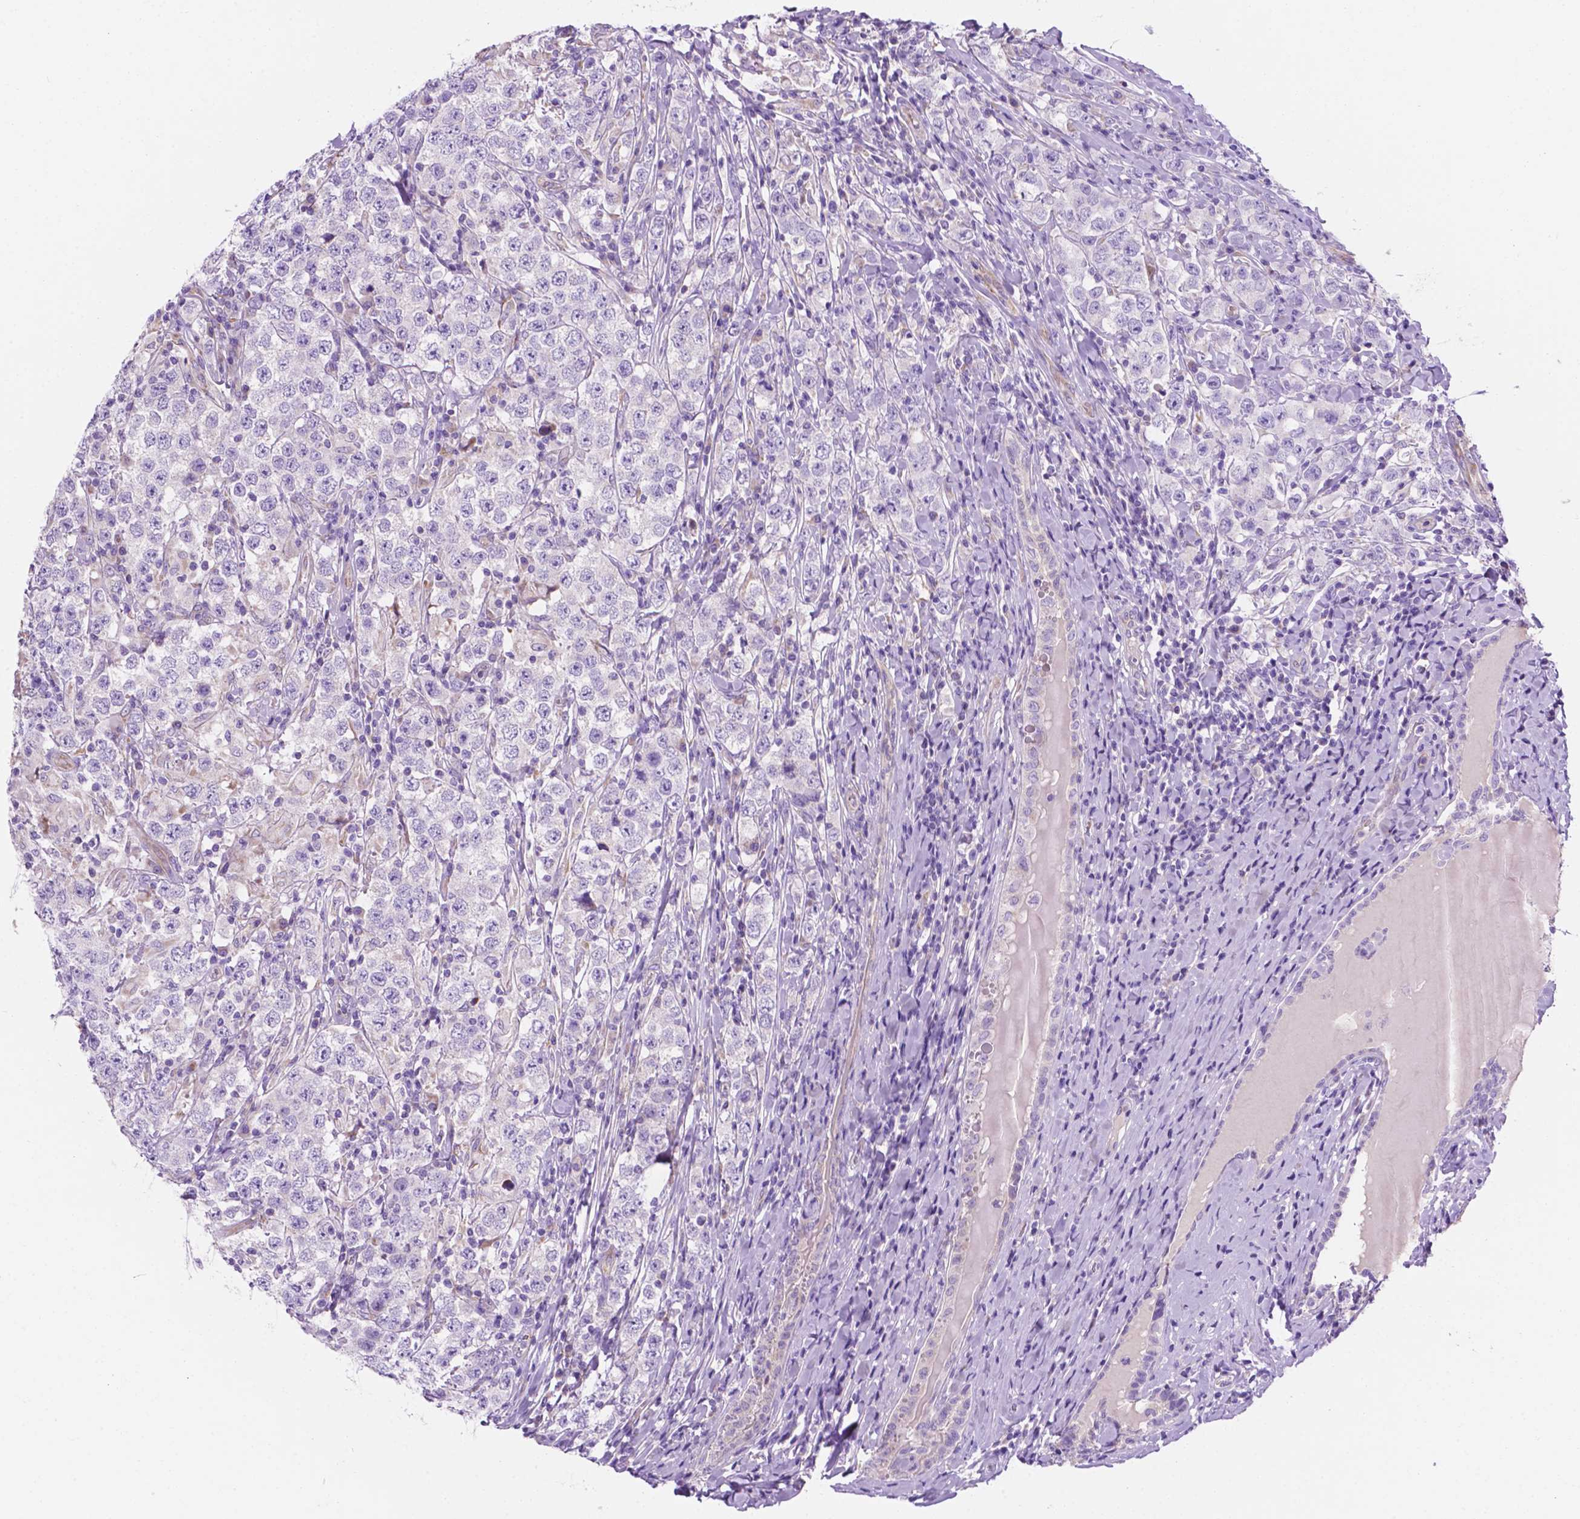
{"staining": {"intensity": "negative", "quantity": "none", "location": "none"}, "tissue": "testis cancer", "cell_type": "Tumor cells", "image_type": "cancer", "snomed": [{"axis": "morphology", "description": "Seminoma, NOS"}, {"axis": "morphology", "description": "Carcinoma, Embryonal, NOS"}, {"axis": "topography", "description": "Testis"}], "caption": "Immunohistochemistry (IHC) of testis cancer (embryonal carcinoma) shows no positivity in tumor cells.", "gene": "CEACAM7", "patient": {"sex": "male", "age": 41}}